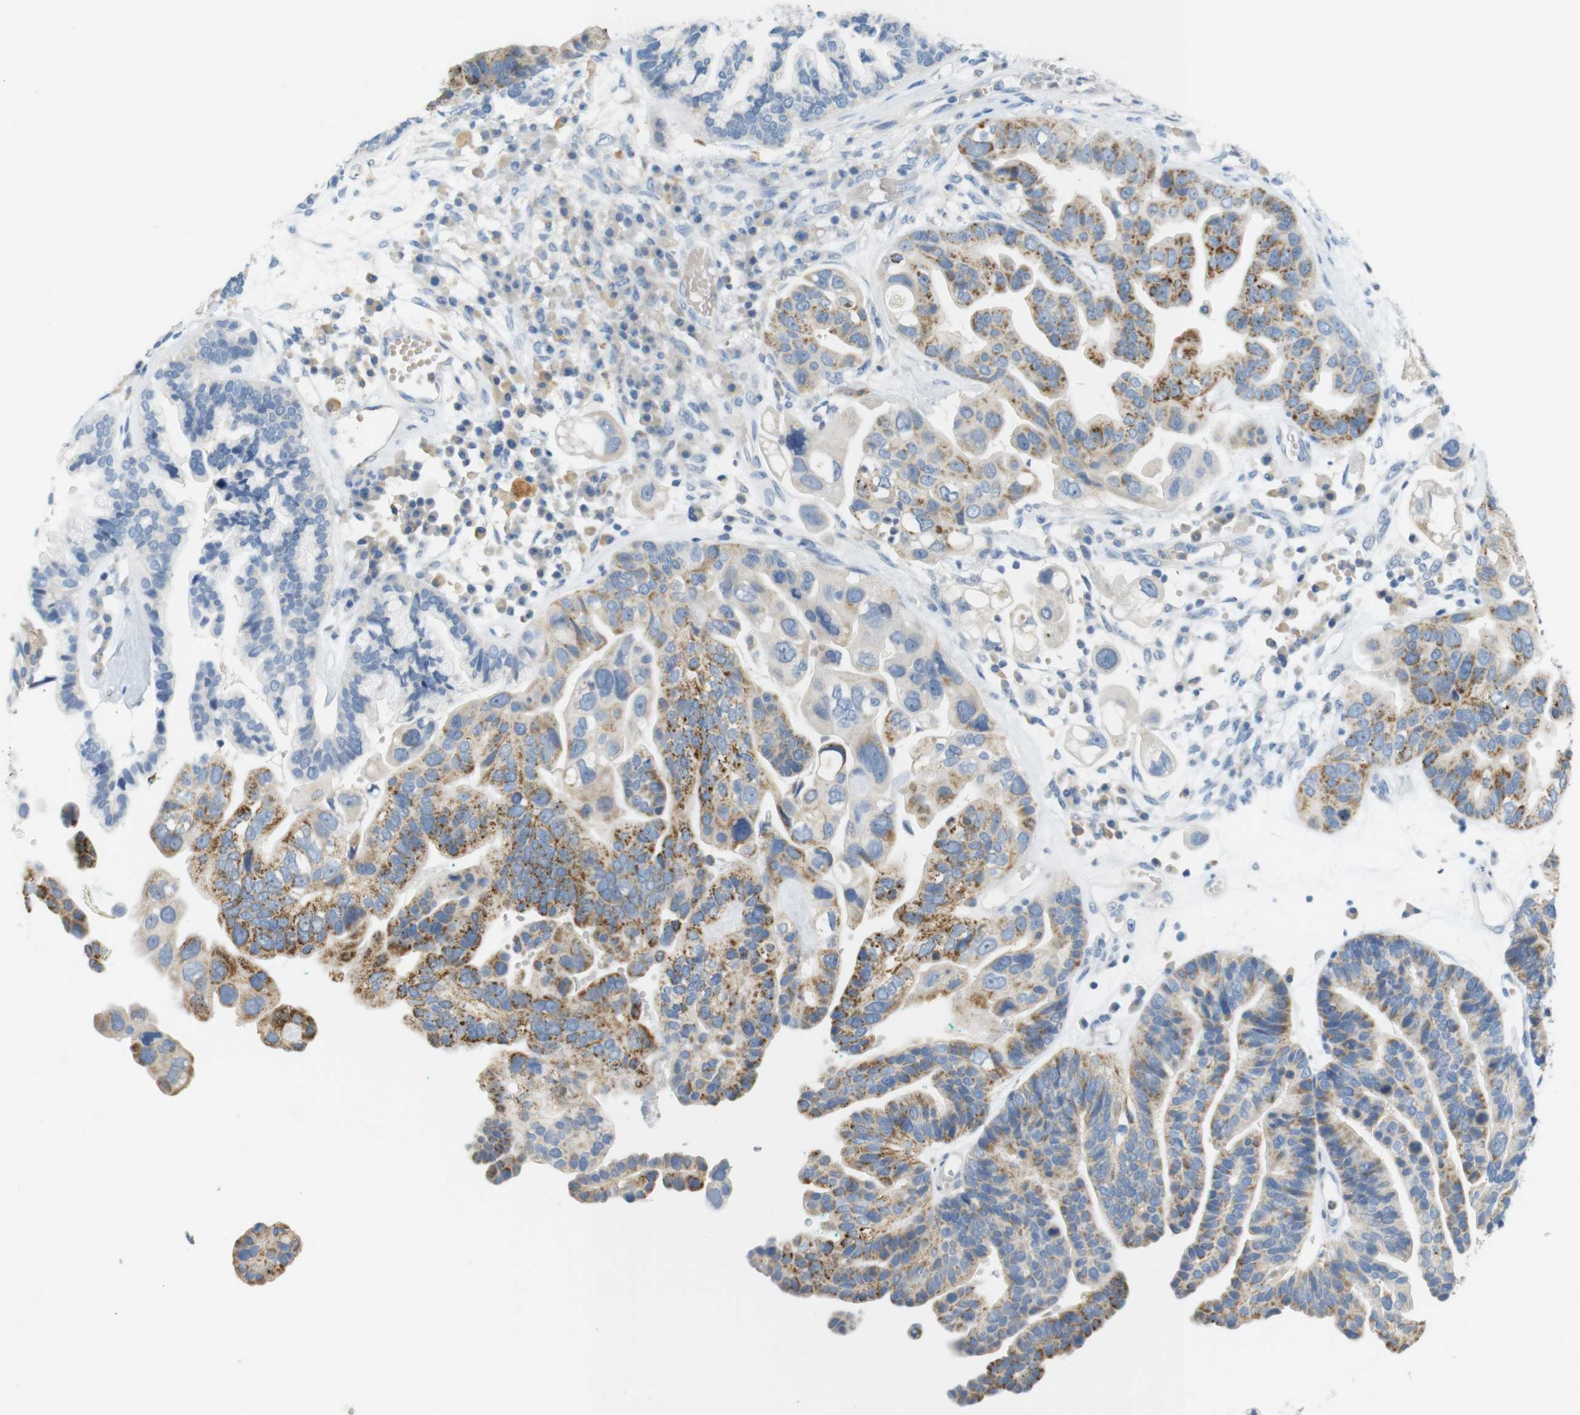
{"staining": {"intensity": "moderate", "quantity": ">75%", "location": "cytoplasmic/membranous"}, "tissue": "ovarian cancer", "cell_type": "Tumor cells", "image_type": "cancer", "snomed": [{"axis": "morphology", "description": "Cystadenocarcinoma, serous, NOS"}, {"axis": "topography", "description": "Ovary"}], "caption": "Ovarian serous cystadenocarcinoma stained with a brown dye shows moderate cytoplasmic/membranous positive positivity in approximately >75% of tumor cells.", "gene": "LRRK2", "patient": {"sex": "female", "age": 56}}